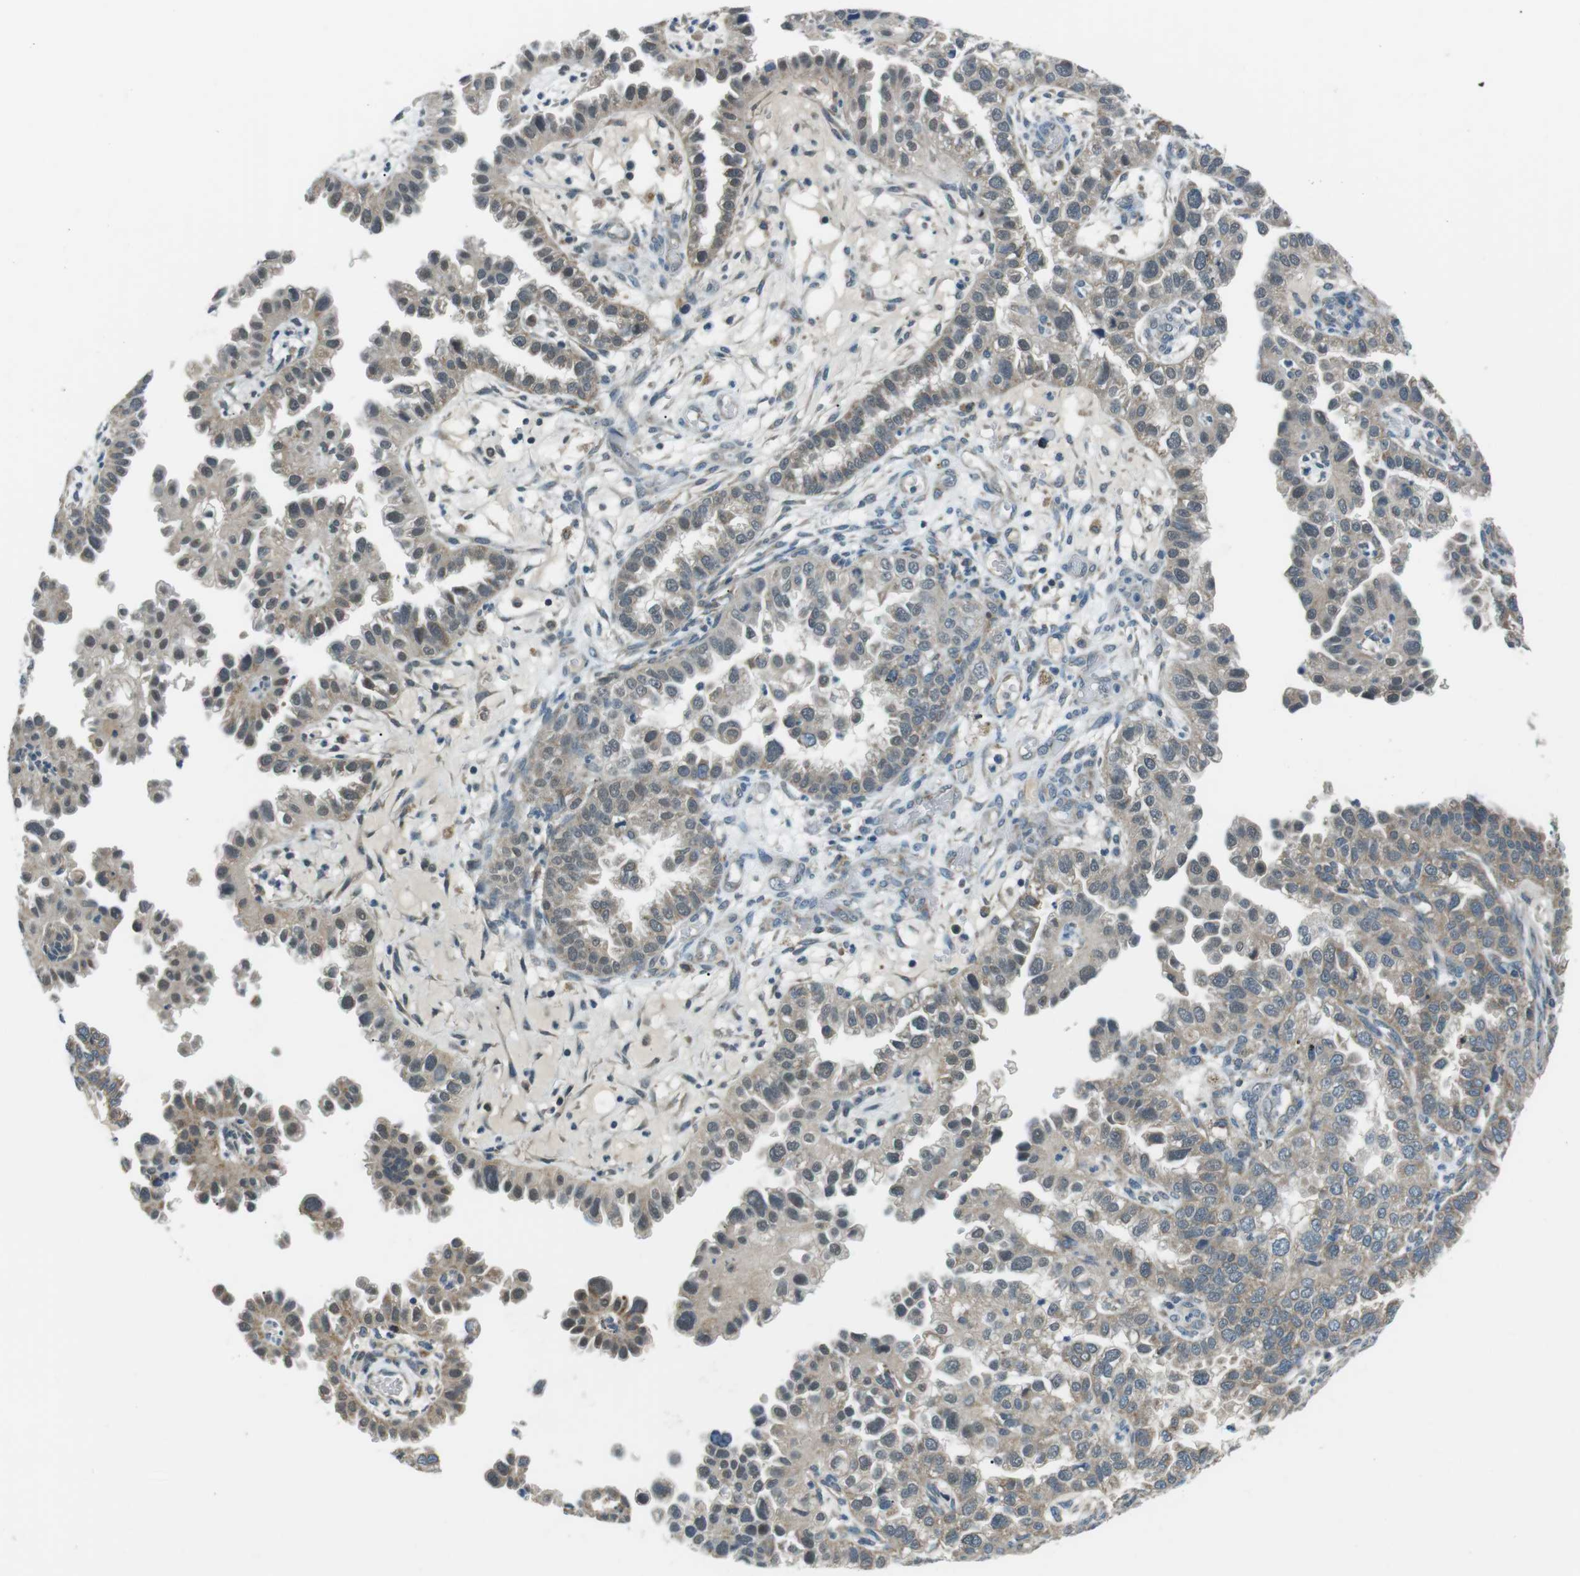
{"staining": {"intensity": "negative", "quantity": "none", "location": "none"}, "tissue": "endometrial cancer", "cell_type": "Tumor cells", "image_type": "cancer", "snomed": [{"axis": "morphology", "description": "Adenocarcinoma, NOS"}, {"axis": "topography", "description": "Endometrium"}], "caption": "Immunohistochemistry (IHC) of adenocarcinoma (endometrial) shows no staining in tumor cells. (DAB (3,3'-diaminobenzidine) immunohistochemistry visualized using brightfield microscopy, high magnification).", "gene": "FAM3B", "patient": {"sex": "female", "age": 85}}